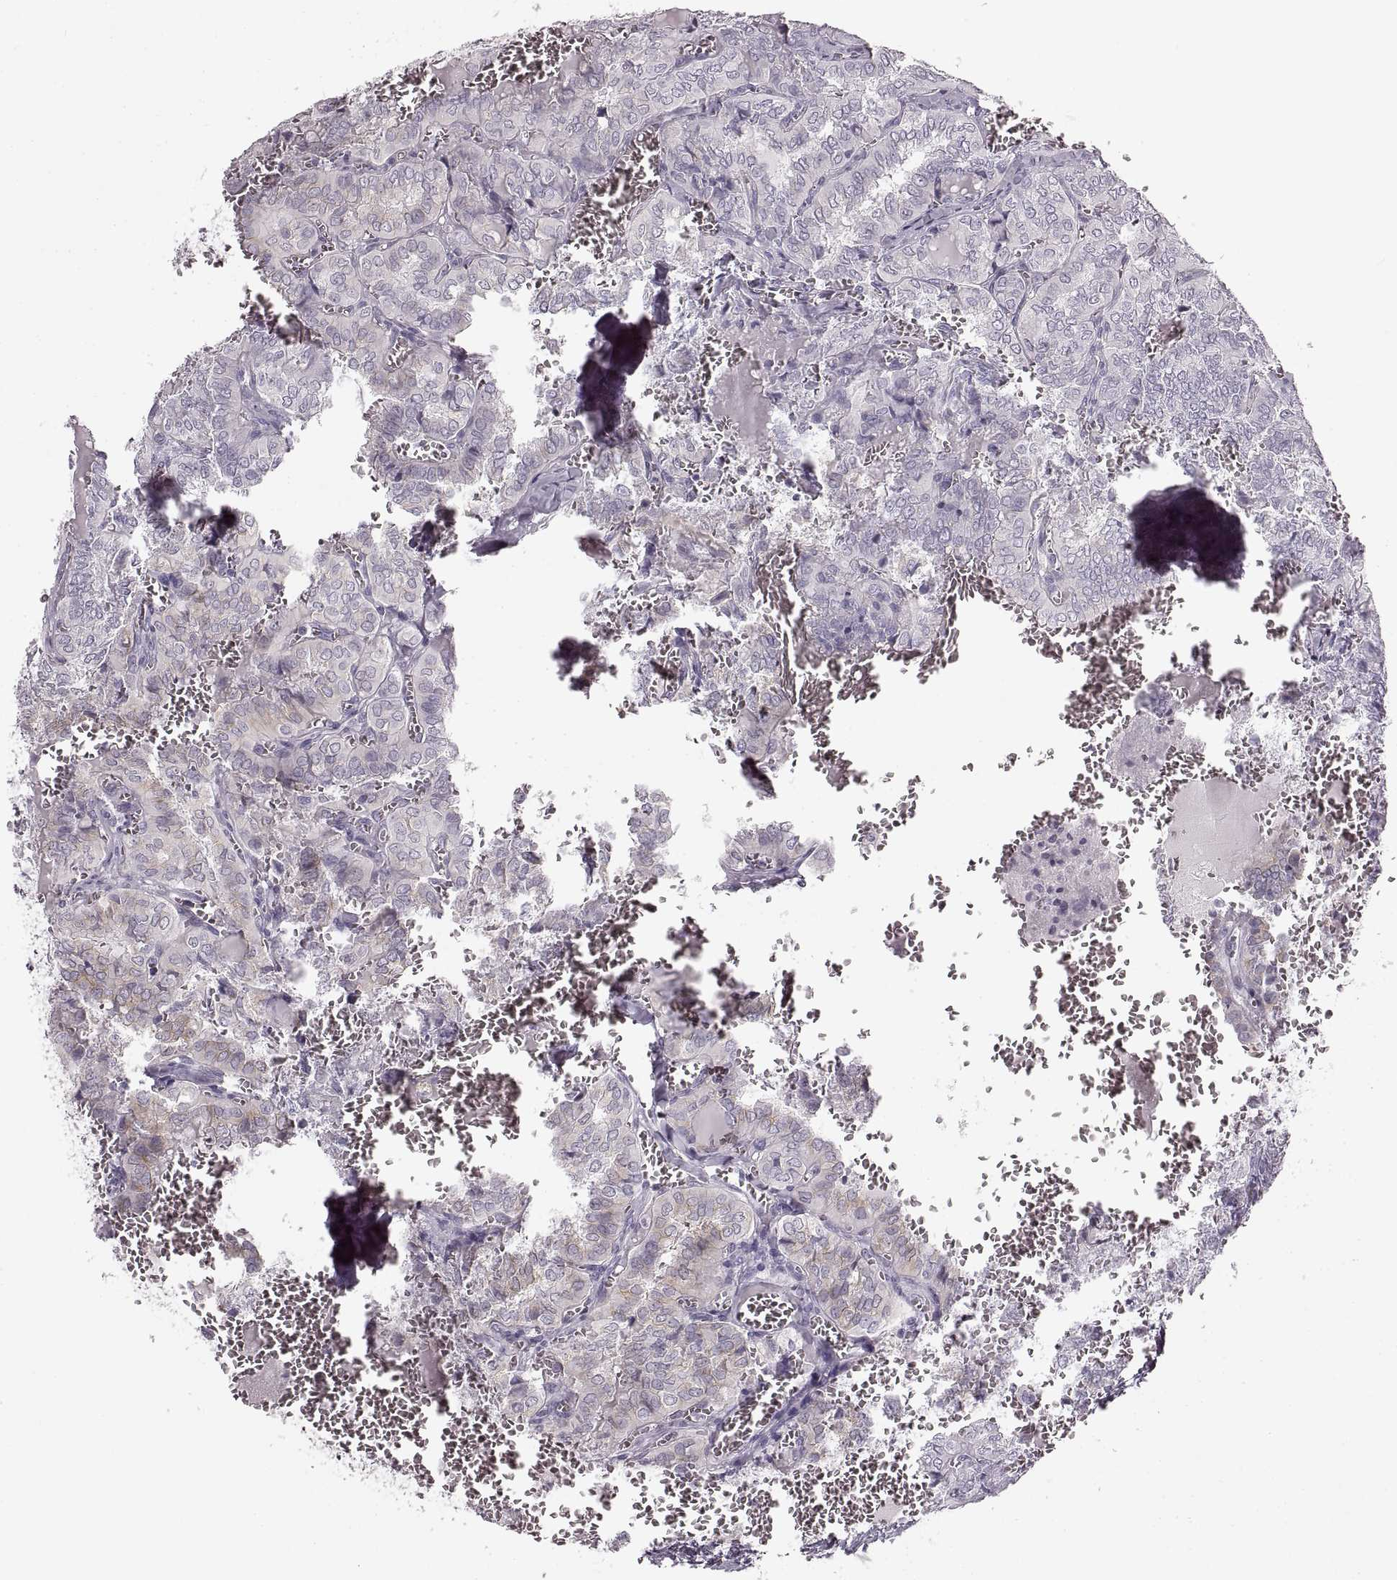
{"staining": {"intensity": "negative", "quantity": "none", "location": "none"}, "tissue": "thyroid cancer", "cell_type": "Tumor cells", "image_type": "cancer", "snomed": [{"axis": "morphology", "description": "Papillary adenocarcinoma, NOS"}, {"axis": "topography", "description": "Thyroid gland"}], "caption": "An image of human thyroid papillary adenocarcinoma is negative for staining in tumor cells.", "gene": "CNTN1", "patient": {"sex": "female", "age": 41}}